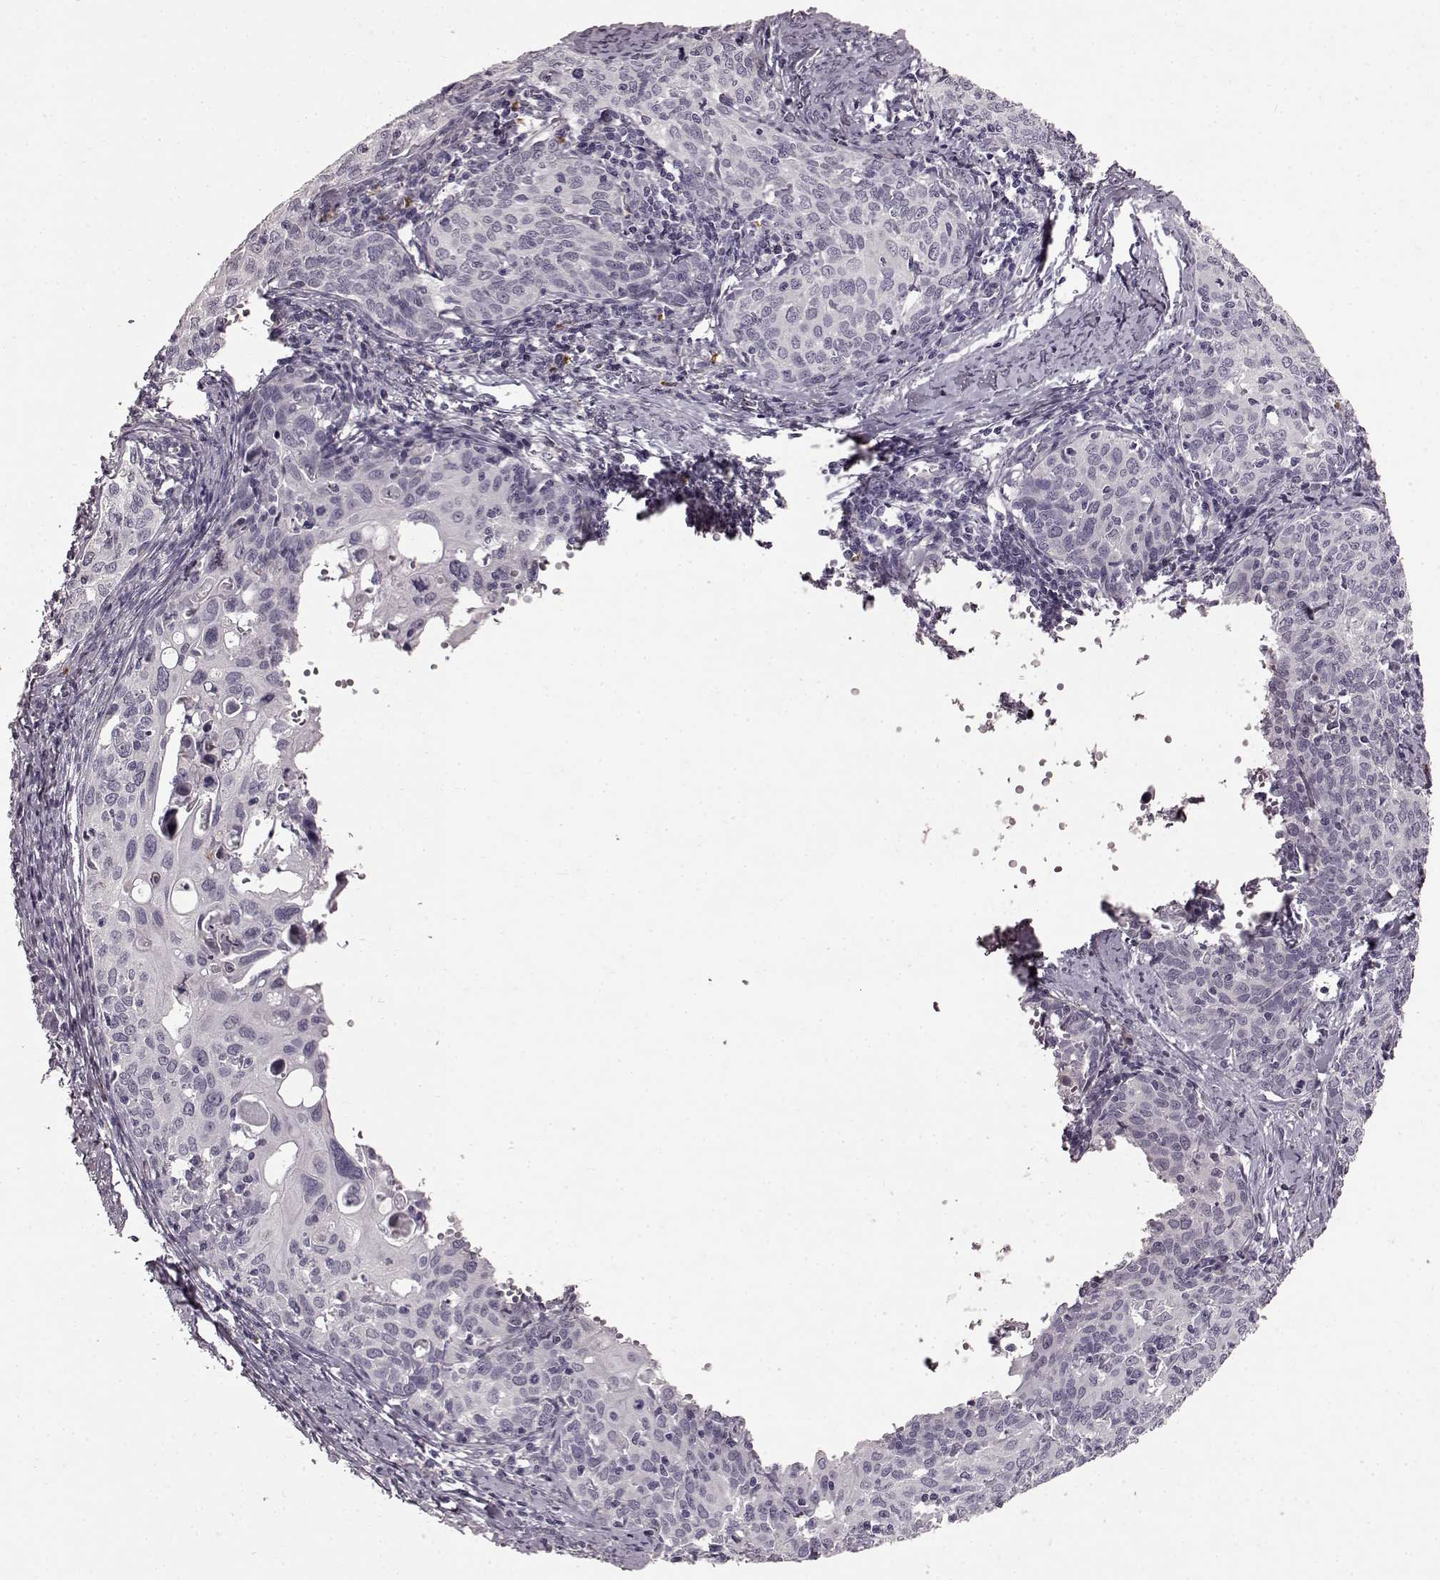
{"staining": {"intensity": "negative", "quantity": "none", "location": "none"}, "tissue": "cervical cancer", "cell_type": "Tumor cells", "image_type": "cancer", "snomed": [{"axis": "morphology", "description": "Squamous cell carcinoma, NOS"}, {"axis": "topography", "description": "Cervix"}], "caption": "This is a photomicrograph of immunohistochemistry staining of cervical squamous cell carcinoma, which shows no positivity in tumor cells.", "gene": "FUT4", "patient": {"sex": "female", "age": 62}}